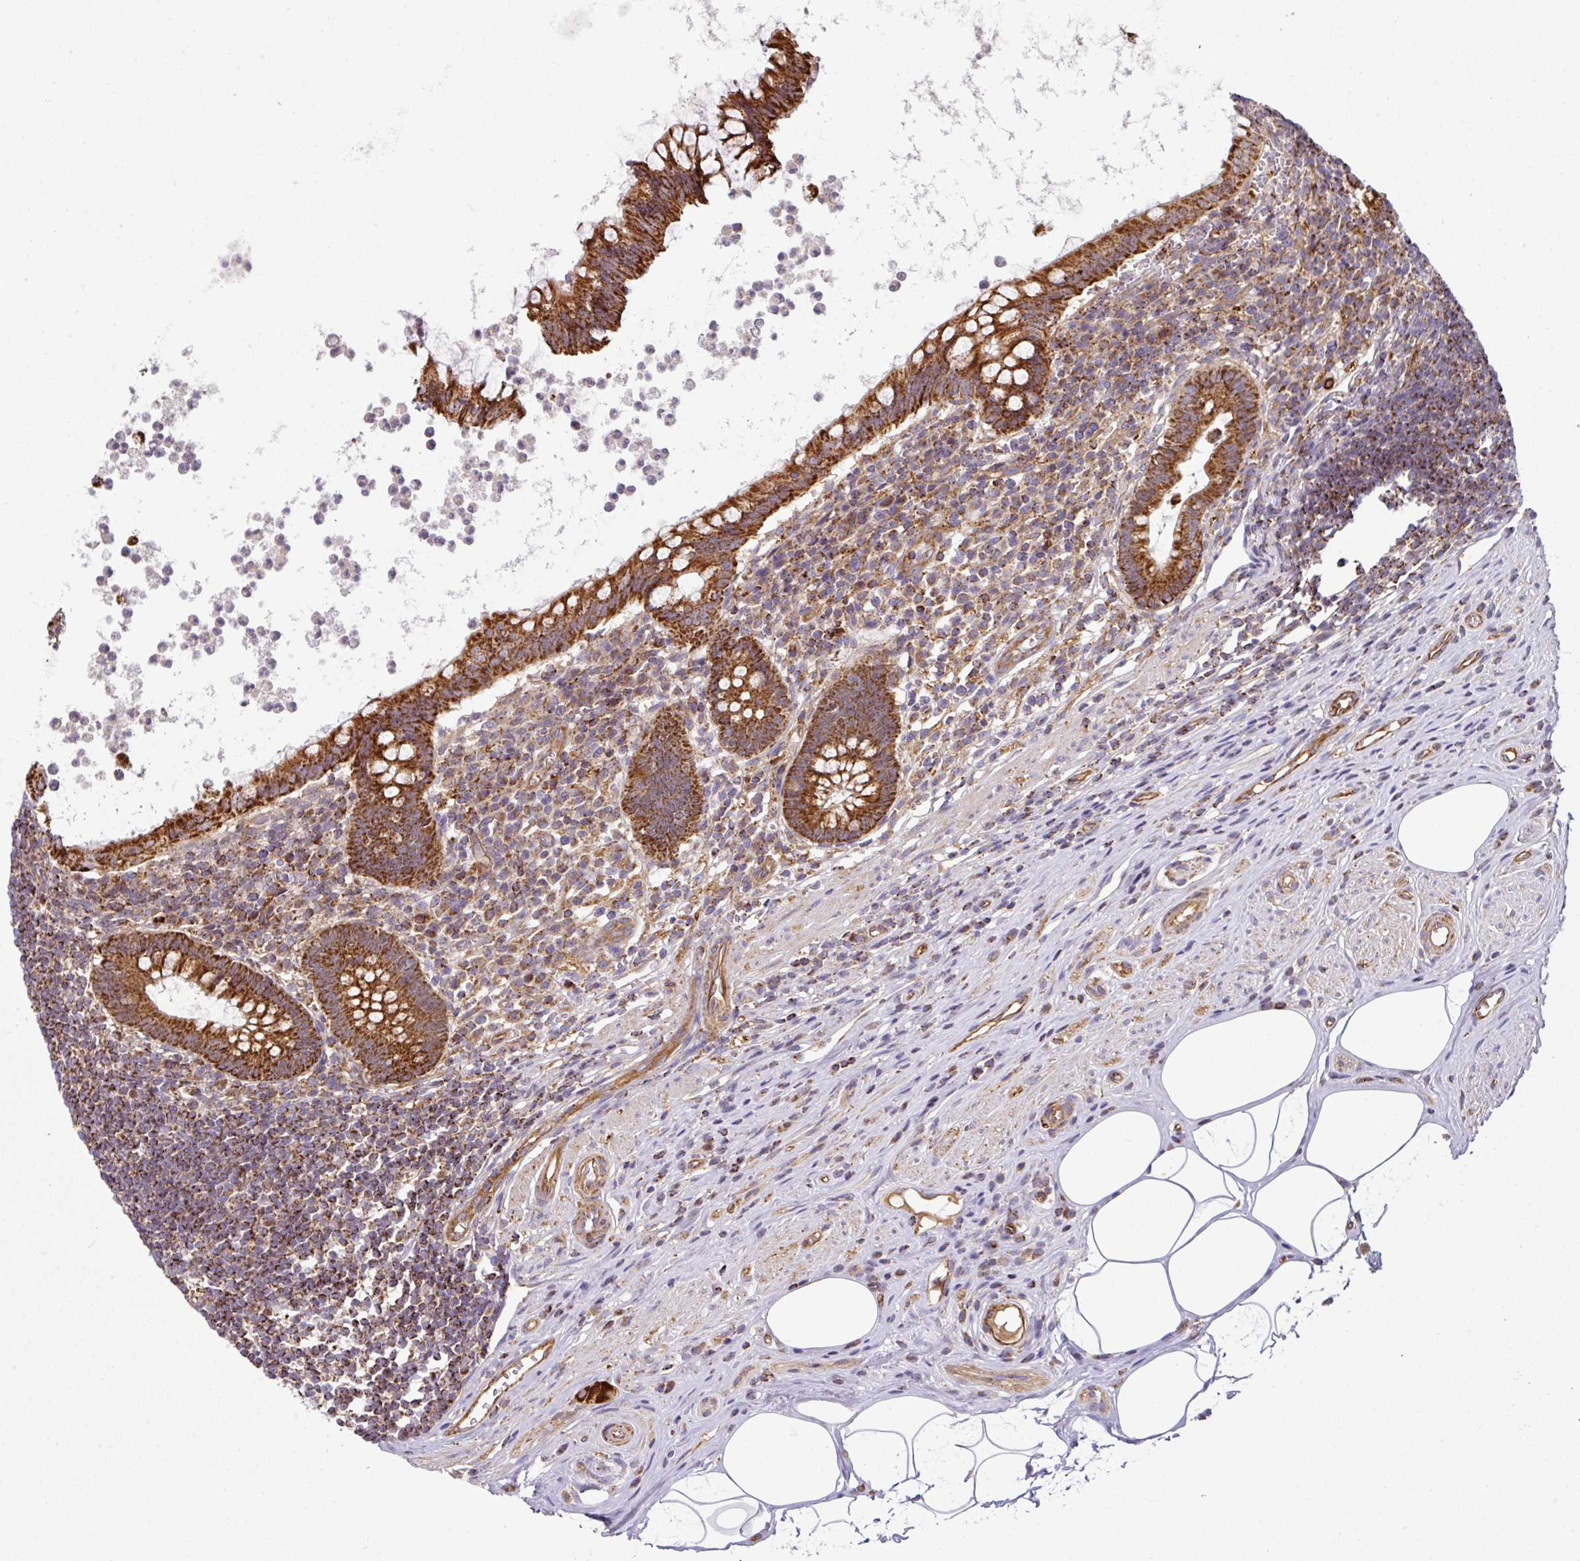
{"staining": {"intensity": "strong", "quantity": ">75%", "location": "cytoplasmic/membranous"}, "tissue": "appendix", "cell_type": "Glandular cells", "image_type": "normal", "snomed": [{"axis": "morphology", "description": "Normal tissue, NOS"}, {"axis": "topography", "description": "Appendix"}], "caption": "This histopathology image exhibits IHC staining of unremarkable appendix, with high strong cytoplasmic/membranous staining in approximately >75% of glandular cells.", "gene": "PRELID3B", "patient": {"sex": "female", "age": 56}}